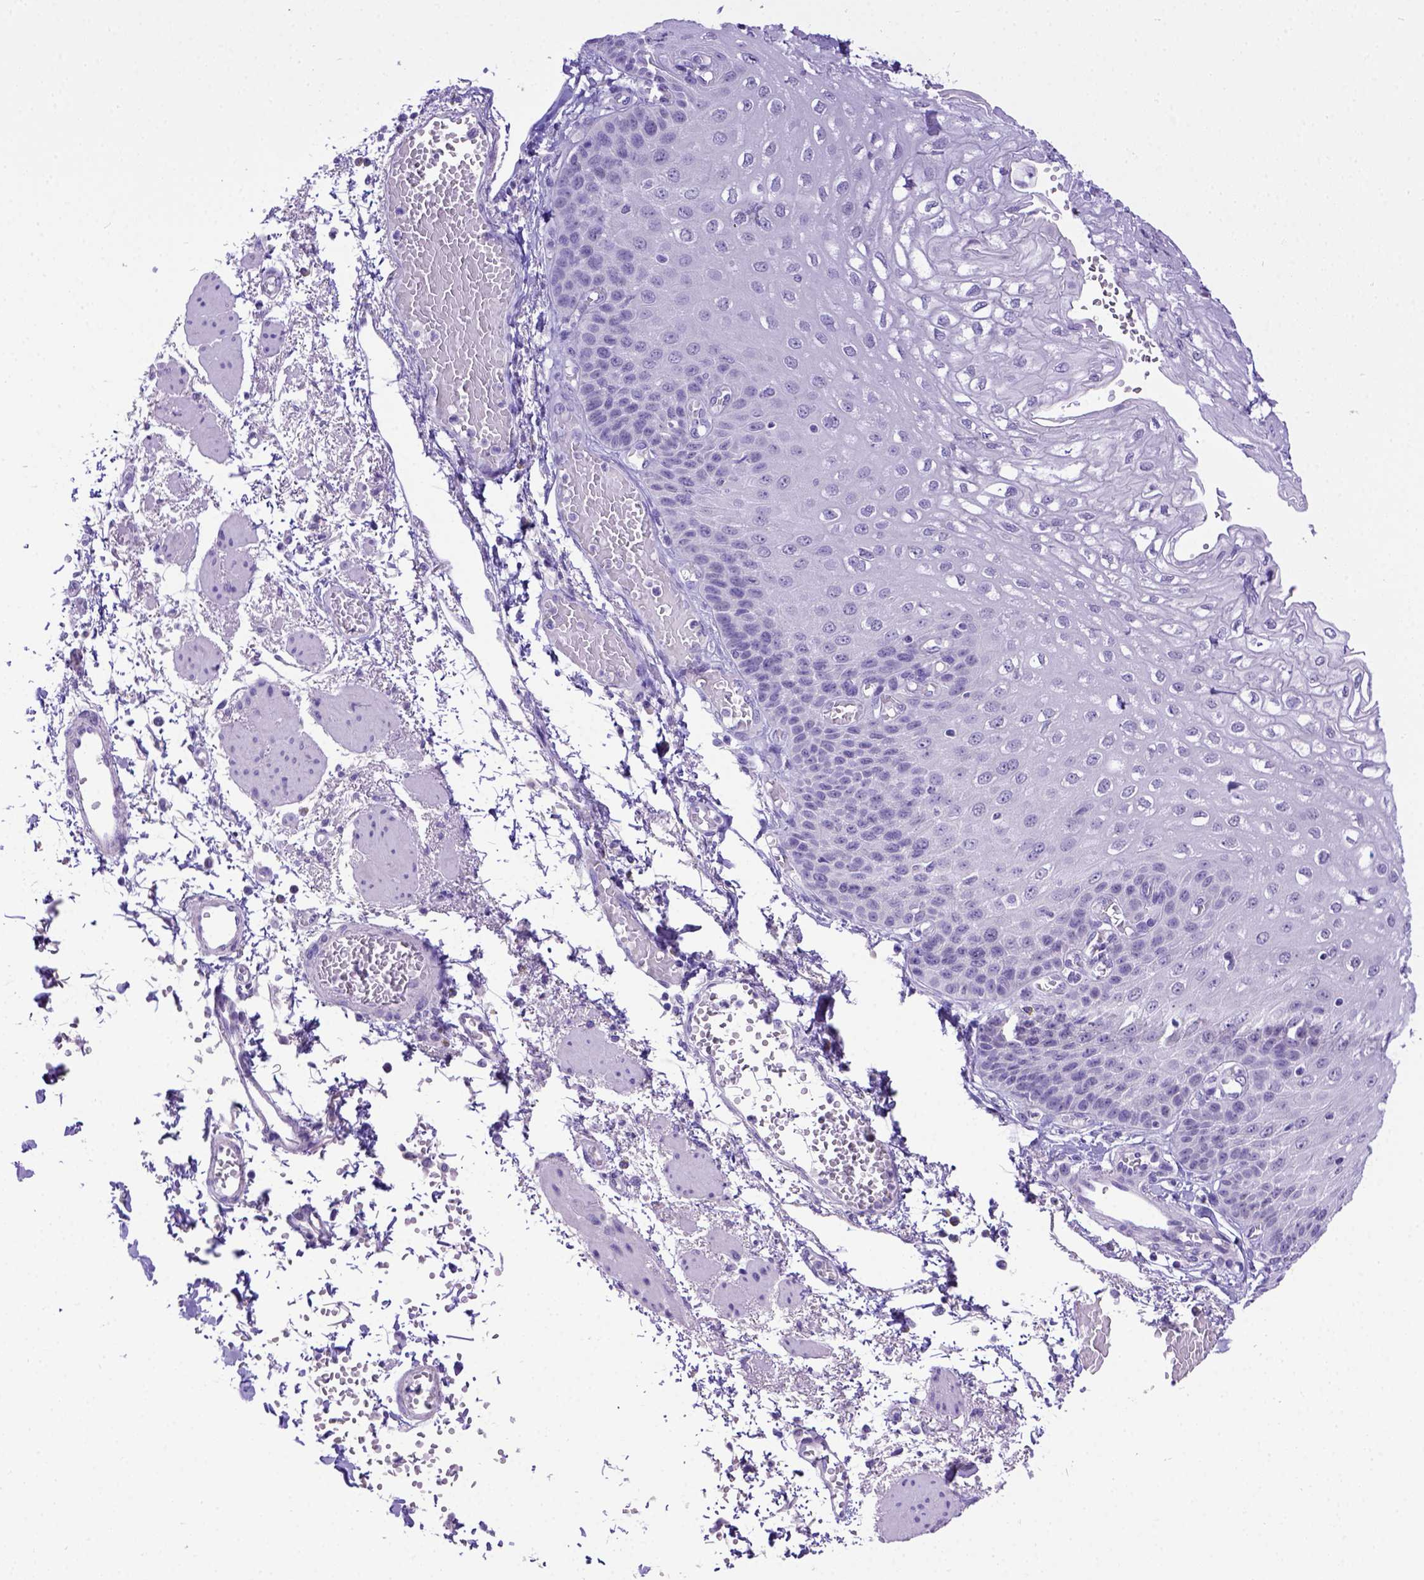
{"staining": {"intensity": "negative", "quantity": "none", "location": "none"}, "tissue": "esophagus", "cell_type": "Squamous epithelial cells", "image_type": "normal", "snomed": [{"axis": "morphology", "description": "Normal tissue, NOS"}, {"axis": "morphology", "description": "Adenocarcinoma, NOS"}, {"axis": "topography", "description": "Esophagus"}], "caption": "High magnification brightfield microscopy of benign esophagus stained with DAB (brown) and counterstained with hematoxylin (blue): squamous epithelial cells show no significant expression.", "gene": "ESR1", "patient": {"sex": "male", "age": 81}}